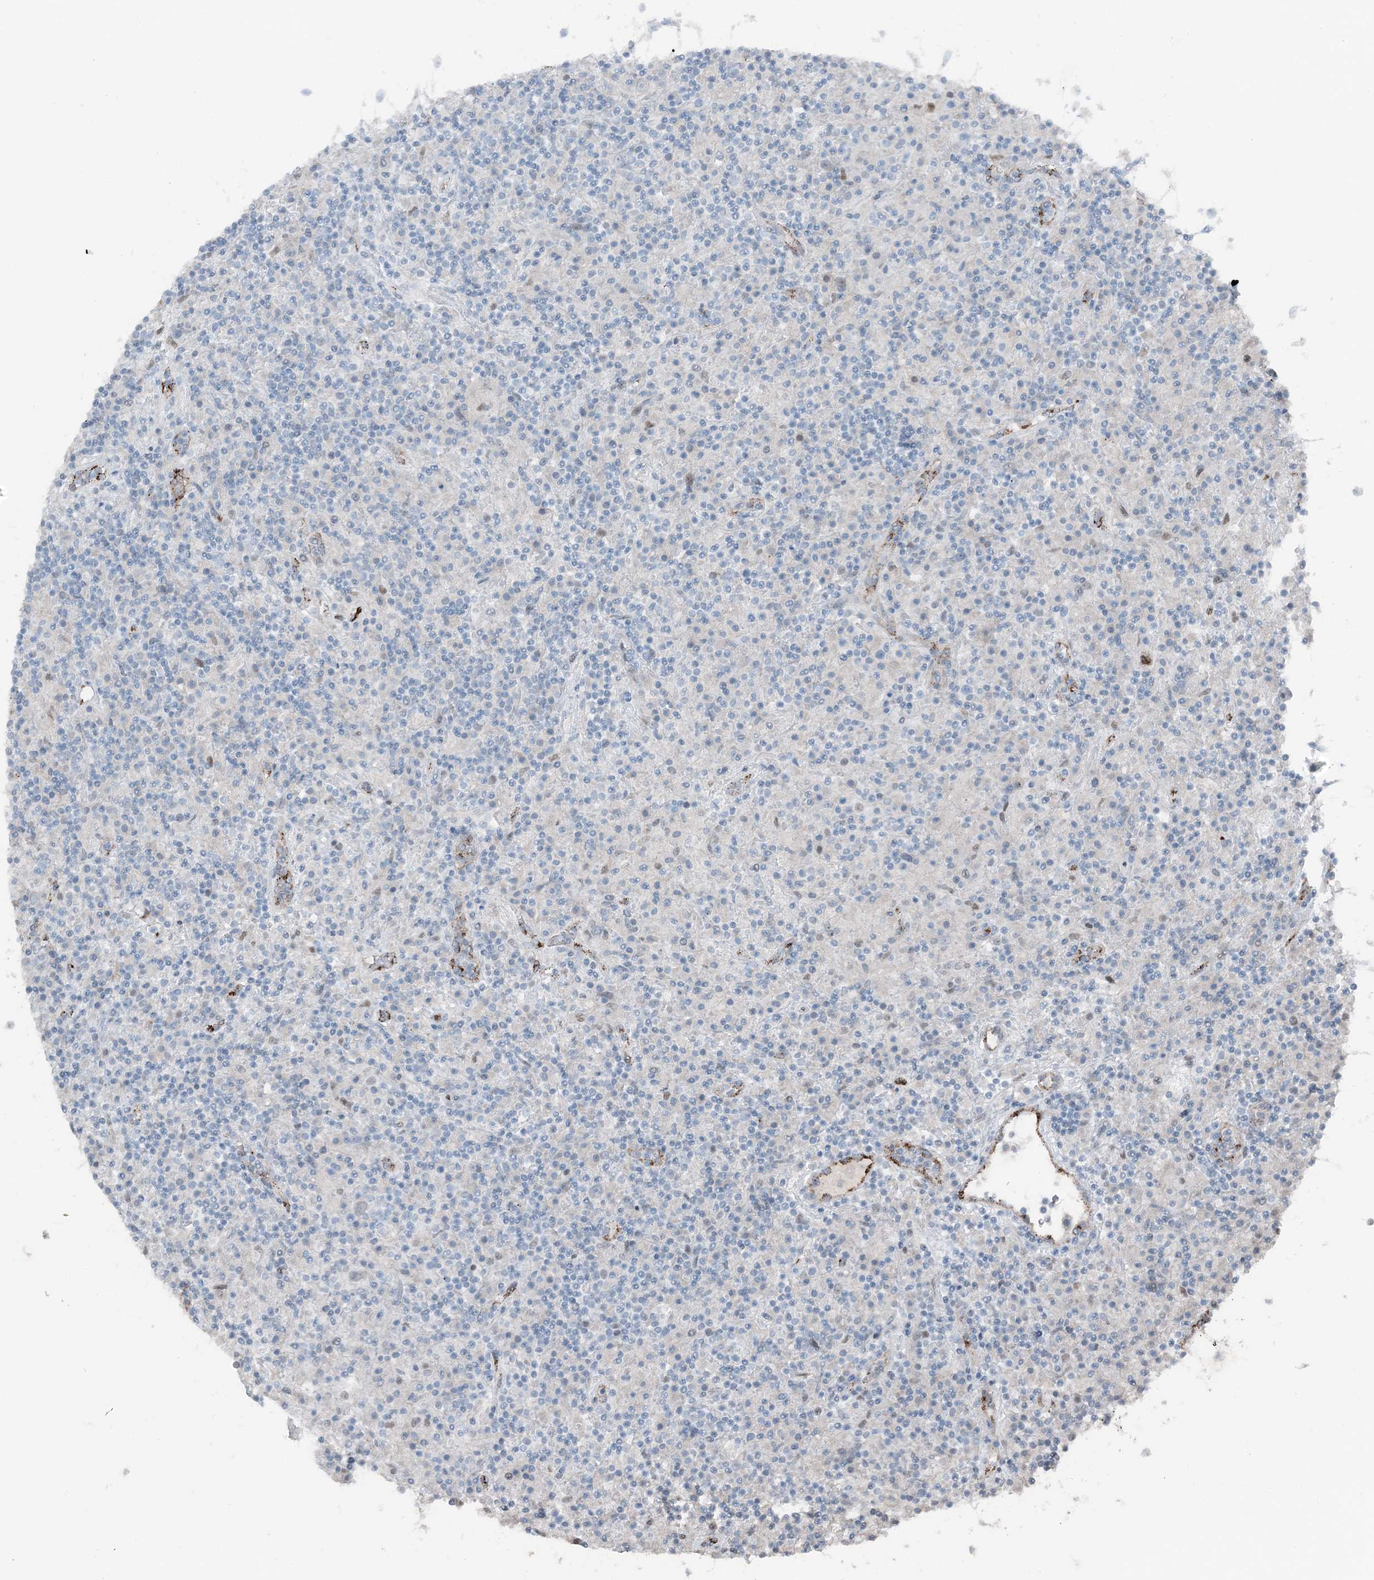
{"staining": {"intensity": "negative", "quantity": "none", "location": "none"}, "tissue": "lymphoma", "cell_type": "Tumor cells", "image_type": "cancer", "snomed": [{"axis": "morphology", "description": "Hodgkin's disease, NOS"}, {"axis": "topography", "description": "Lymph node"}], "caption": "This image is of Hodgkin's disease stained with IHC to label a protein in brown with the nuclei are counter-stained blue. There is no staining in tumor cells.", "gene": "ELOVL7", "patient": {"sex": "male", "age": 70}}